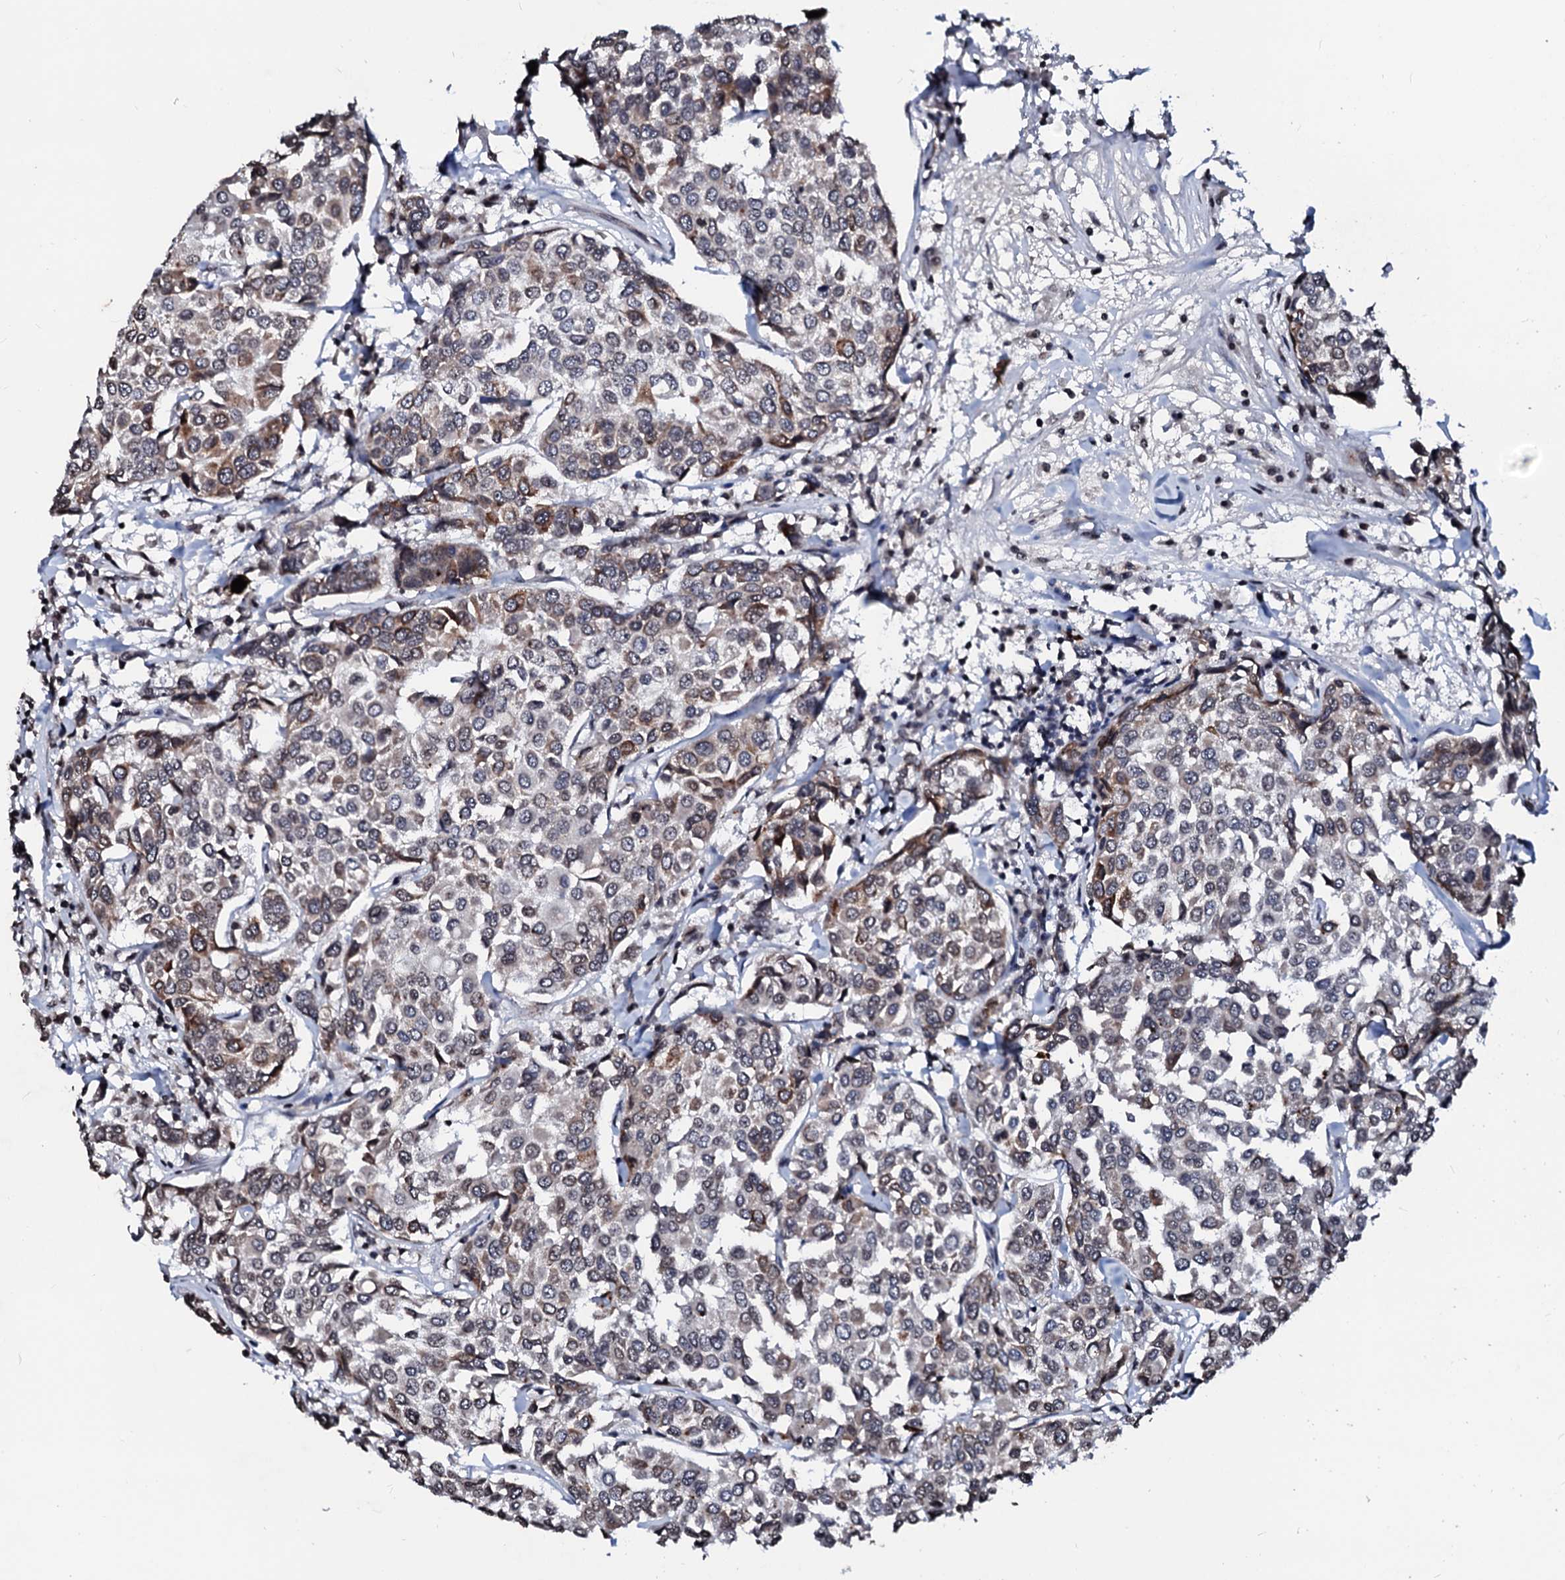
{"staining": {"intensity": "moderate", "quantity": "<25%", "location": "cytoplasmic/membranous"}, "tissue": "breast cancer", "cell_type": "Tumor cells", "image_type": "cancer", "snomed": [{"axis": "morphology", "description": "Duct carcinoma"}, {"axis": "topography", "description": "Breast"}], "caption": "Brown immunohistochemical staining in human breast cancer (infiltrating ductal carcinoma) shows moderate cytoplasmic/membranous positivity in approximately <25% of tumor cells.", "gene": "LSM11", "patient": {"sex": "female", "age": 55}}